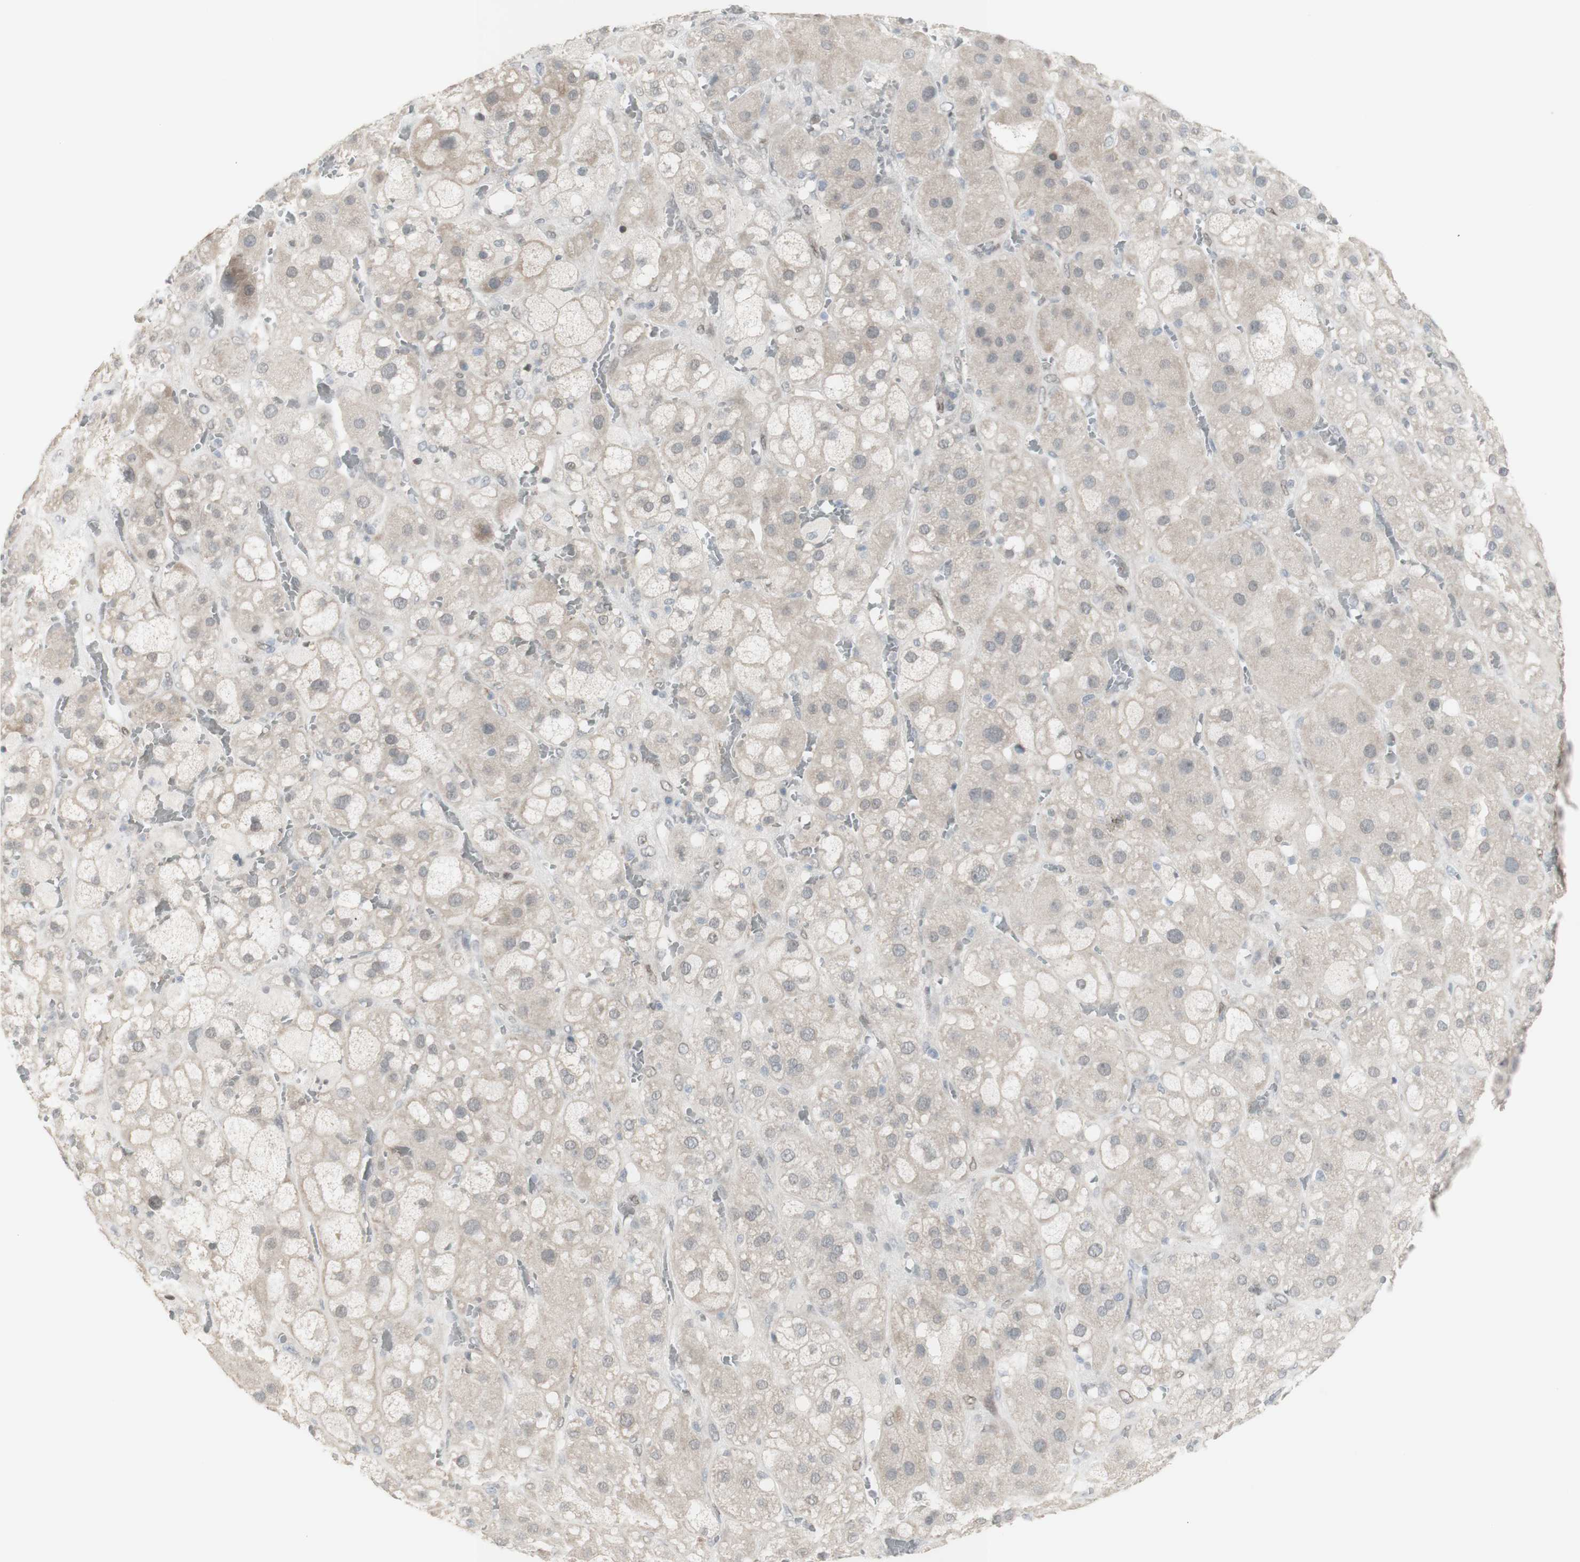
{"staining": {"intensity": "strong", "quantity": "<25%", "location": "nuclear"}, "tissue": "adrenal gland", "cell_type": "Glandular cells", "image_type": "normal", "snomed": [{"axis": "morphology", "description": "Normal tissue, NOS"}, {"axis": "topography", "description": "Adrenal gland"}], "caption": "Protein expression by IHC exhibits strong nuclear staining in about <25% of glandular cells in normal adrenal gland.", "gene": "C1orf116", "patient": {"sex": "female", "age": 47}}